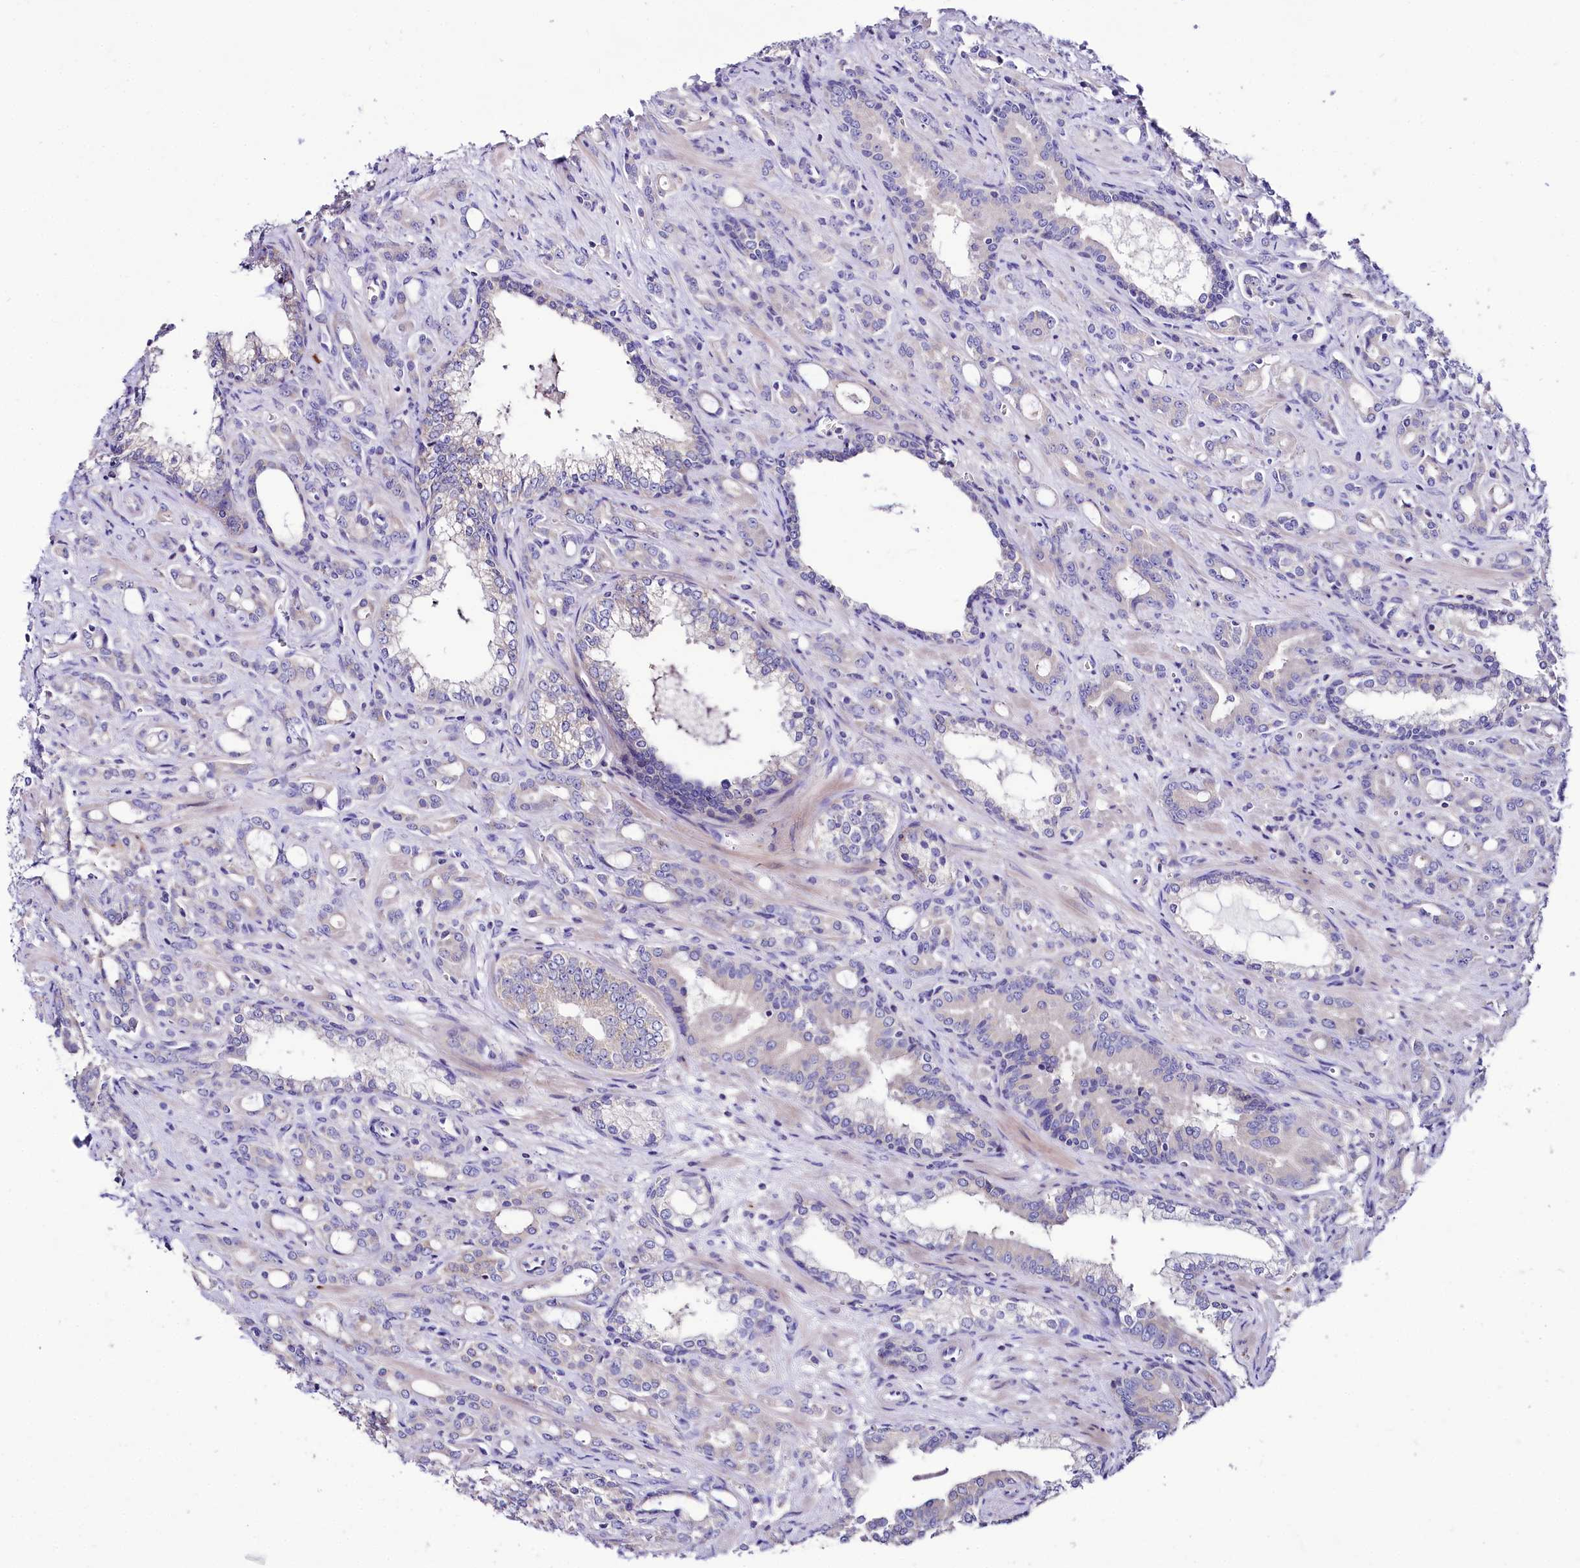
{"staining": {"intensity": "negative", "quantity": "none", "location": "none"}, "tissue": "prostate cancer", "cell_type": "Tumor cells", "image_type": "cancer", "snomed": [{"axis": "morphology", "description": "Adenocarcinoma, High grade"}, {"axis": "topography", "description": "Prostate"}], "caption": "An immunohistochemistry (IHC) histopathology image of adenocarcinoma (high-grade) (prostate) is shown. There is no staining in tumor cells of adenocarcinoma (high-grade) (prostate).", "gene": "ABHD5", "patient": {"sex": "male", "age": 72}}